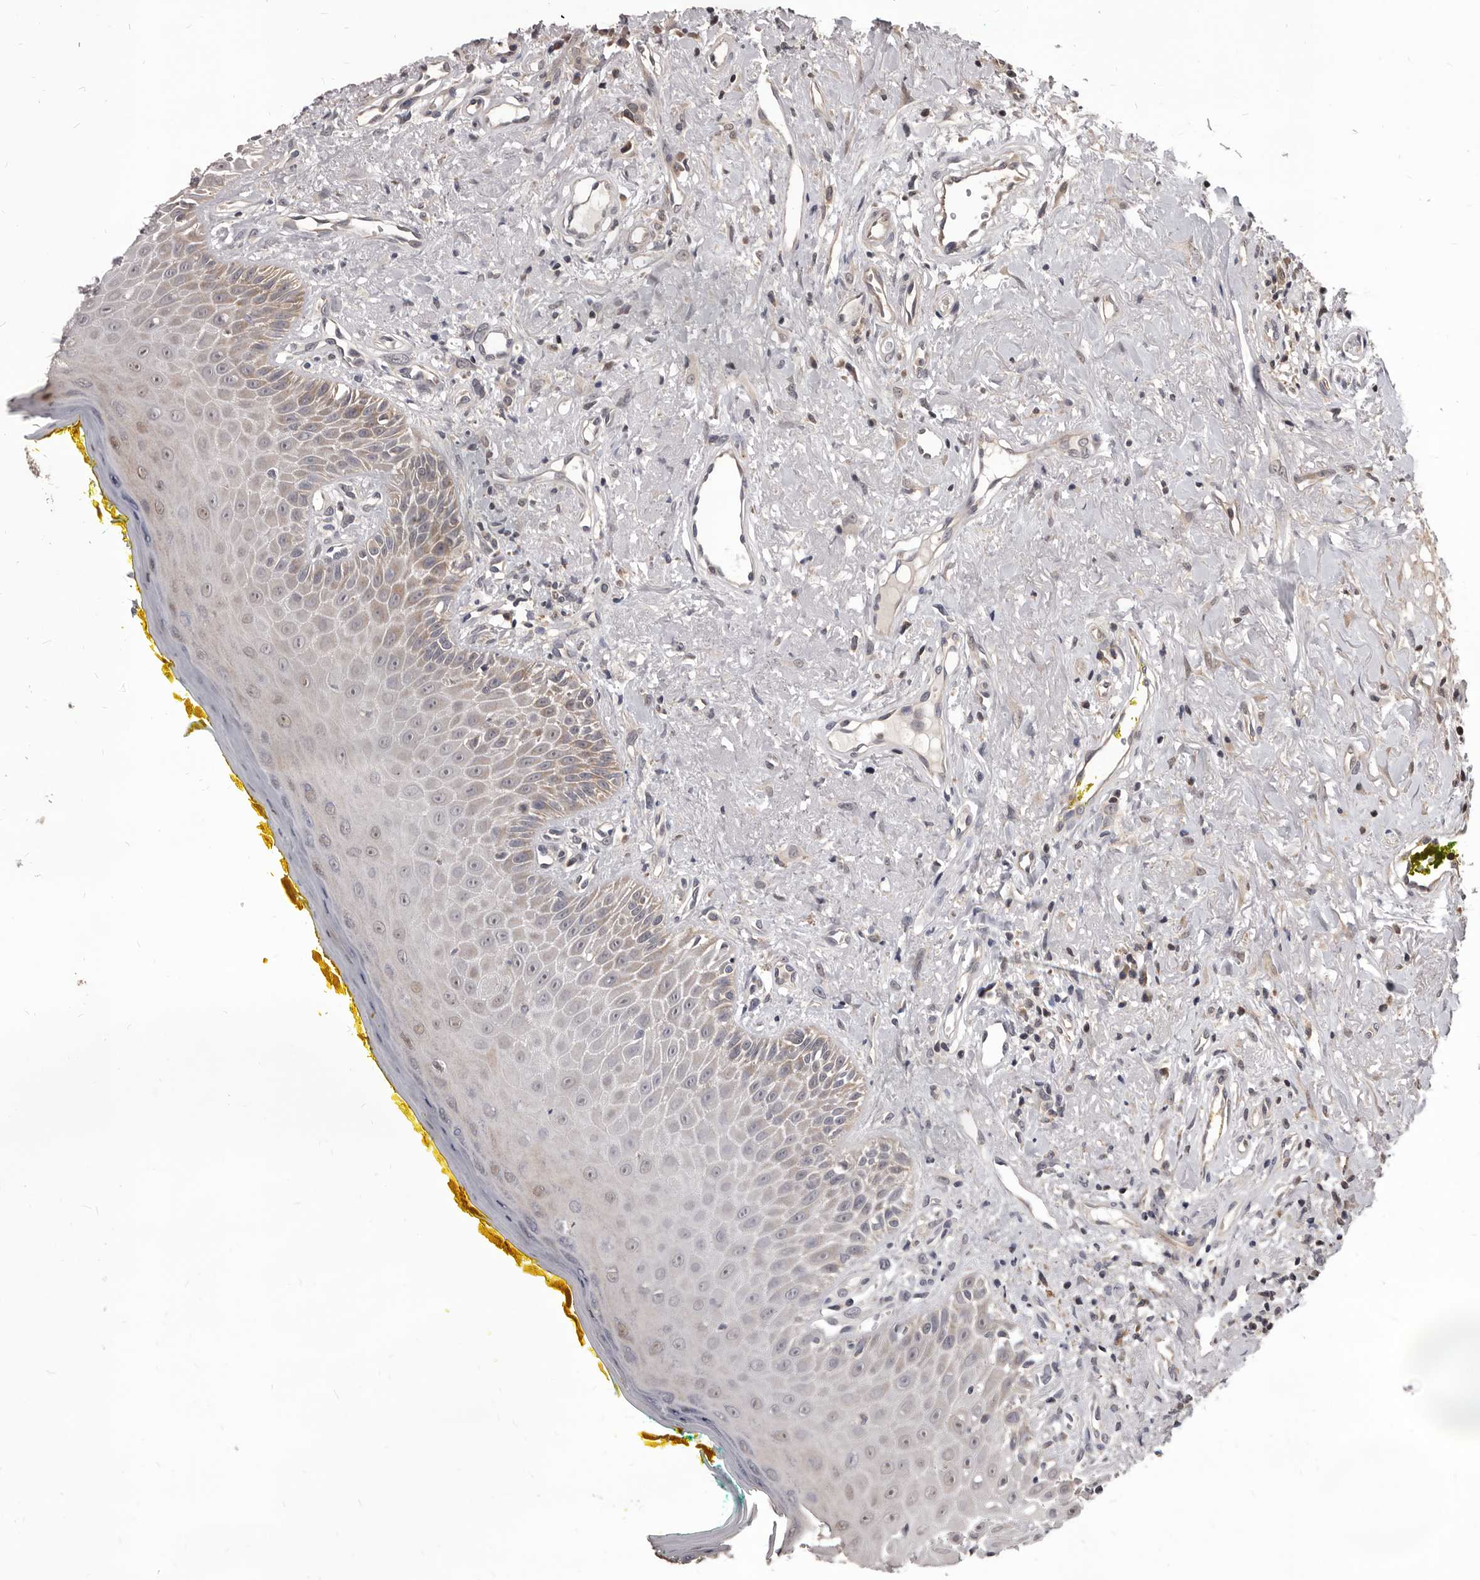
{"staining": {"intensity": "moderate", "quantity": "25%-75%", "location": "cytoplasmic/membranous"}, "tissue": "oral mucosa", "cell_type": "Squamous epithelial cells", "image_type": "normal", "snomed": [{"axis": "morphology", "description": "Normal tissue, NOS"}, {"axis": "topography", "description": "Oral tissue"}], "caption": "Immunohistochemistry of unremarkable oral mucosa demonstrates medium levels of moderate cytoplasmic/membranous staining in about 25%-75% of squamous epithelial cells.", "gene": "MAP3K14", "patient": {"sex": "female", "age": 70}}